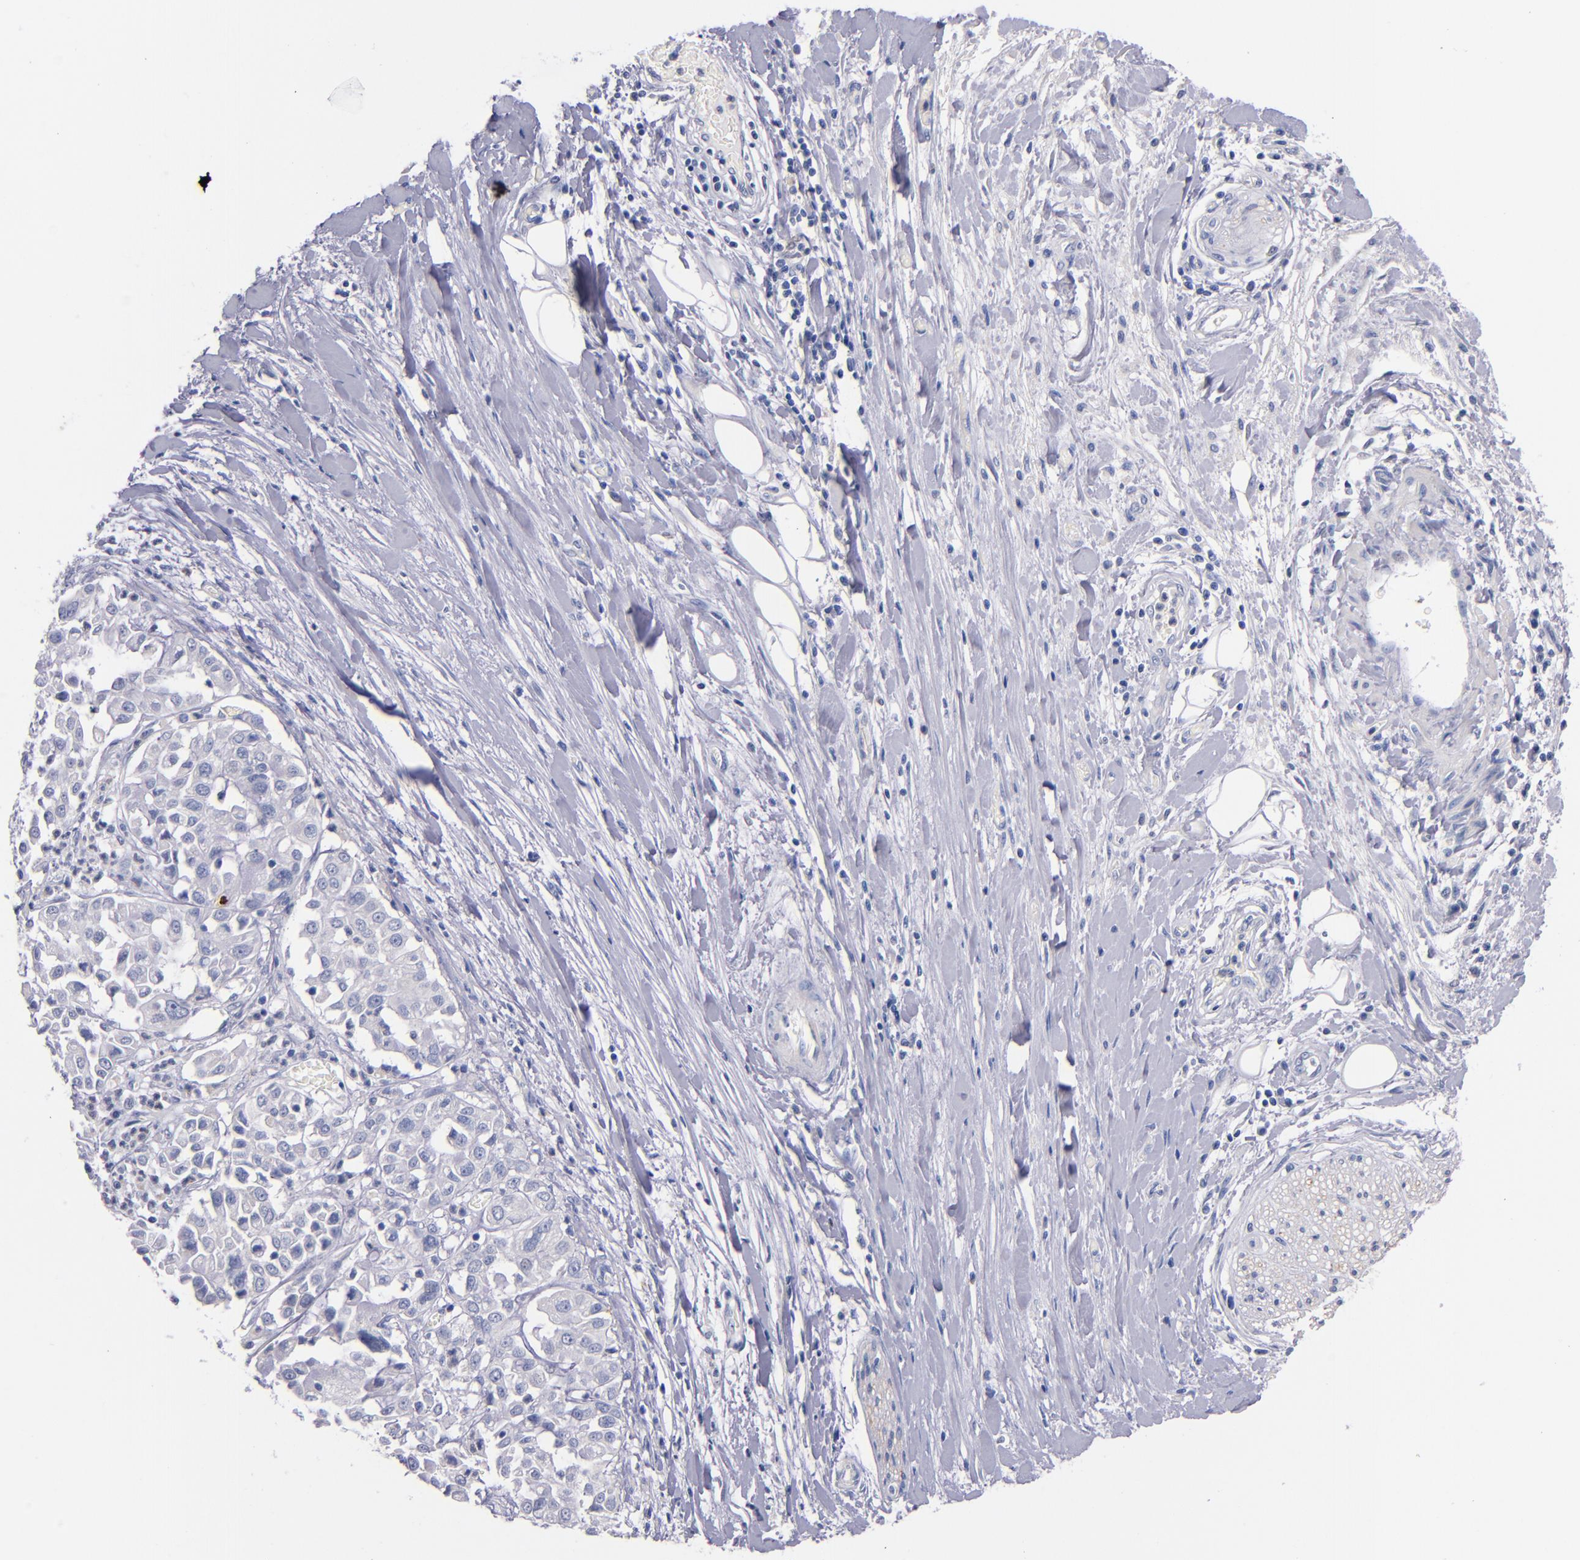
{"staining": {"intensity": "negative", "quantity": "none", "location": "none"}, "tissue": "pancreatic cancer", "cell_type": "Tumor cells", "image_type": "cancer", "snomed": [{"axis": "morphology", "description": "Adenocarcinoma, NOS"}, {"axis": "topography", "description": "Pancreas"}], "caption": "High power microscopy photomicrograph of an immunohistochemistry (IHC) micrograph of pancreatic cancer (adenocarcinoma), revealing no significant staining in tumor cells.", "gene": "CNTNAP2", "patient": {"sex": "female", "age": 52}}